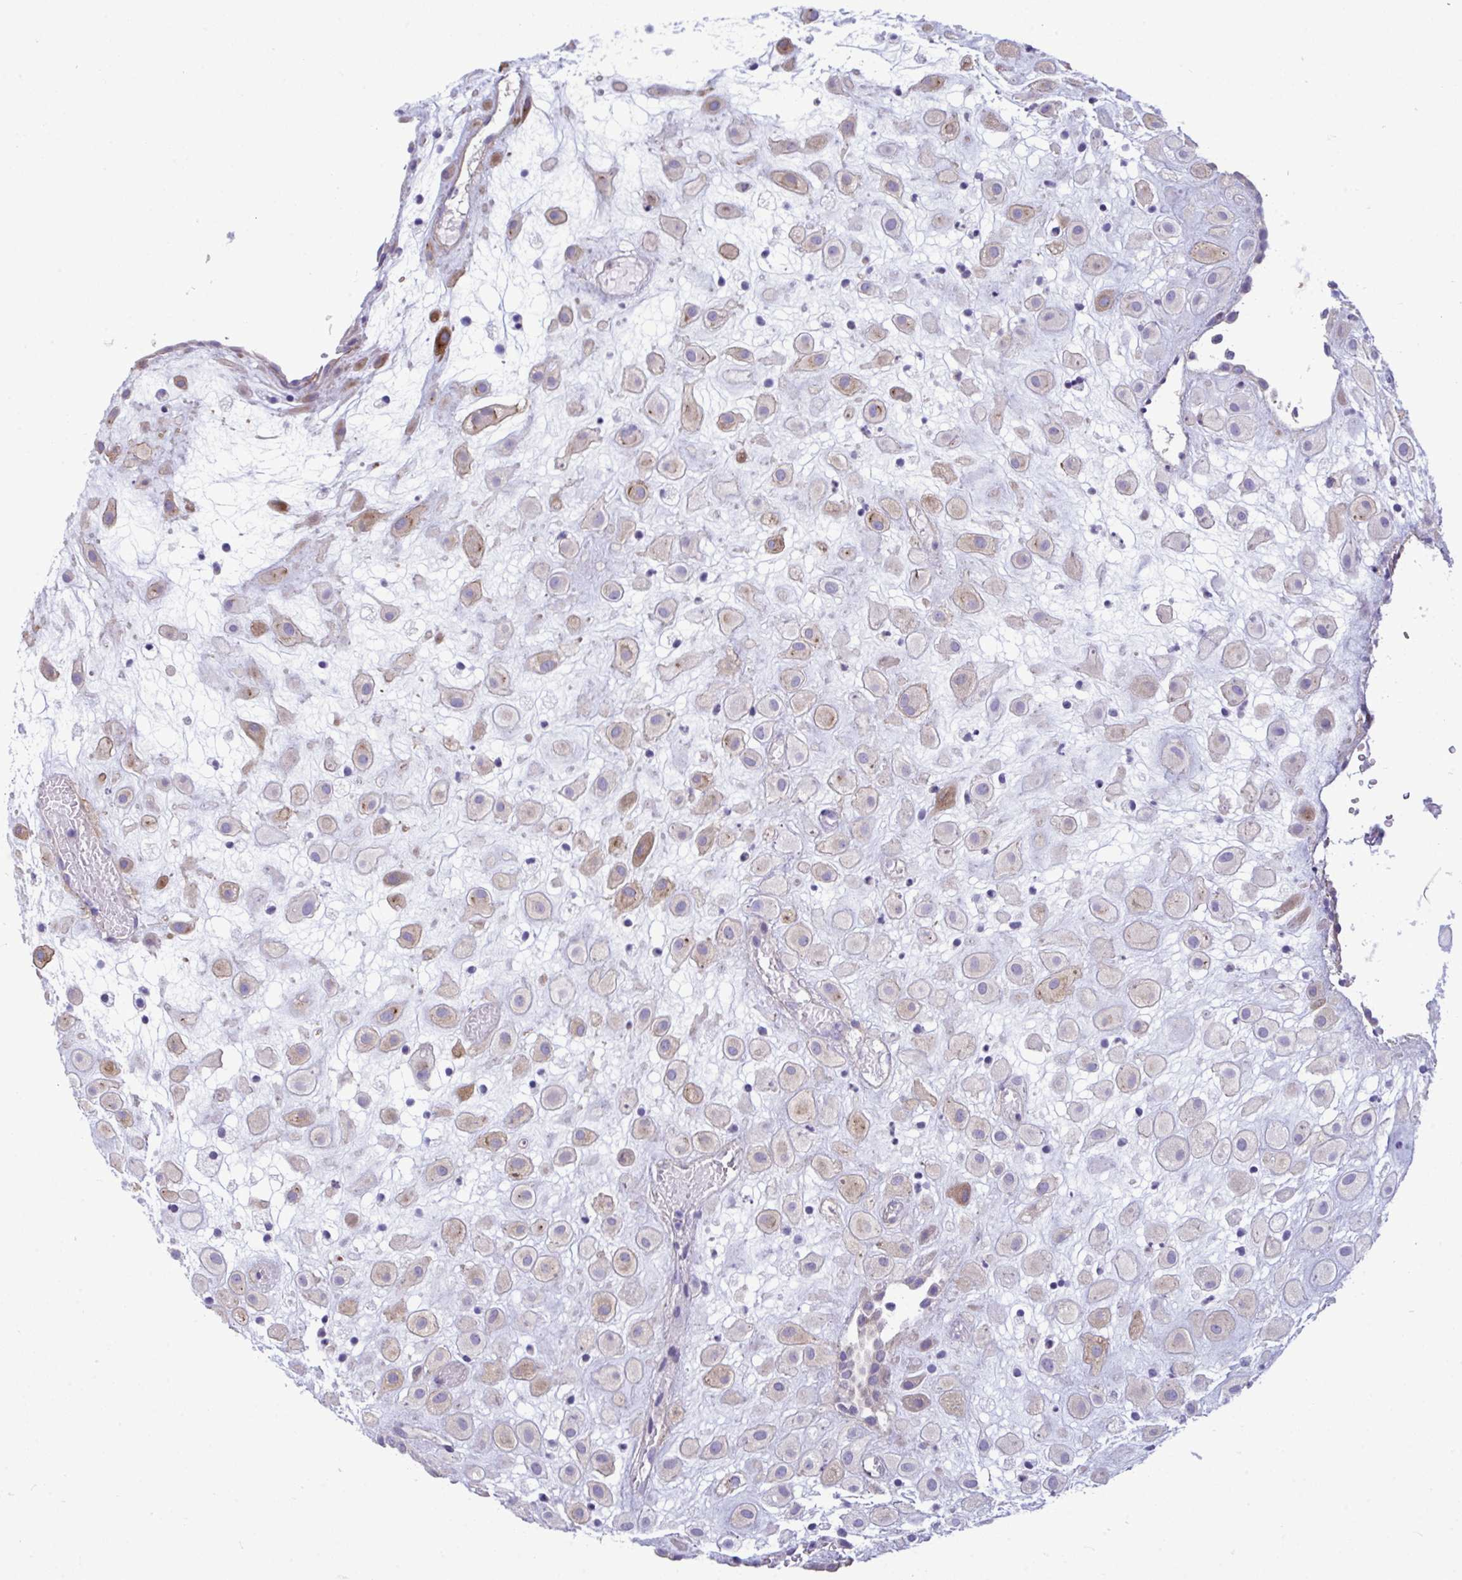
{"staining": {"intensity": "weak", "quantity": "25%-75%", "location": "cytoplasmic/membranous"}, "tissue": "placenta", "cell_type": "Decidual cells", "image_type": "normal", "snomed": [{"axis": "morphology", "description": "Normal tissue, NOS"}, {"axis": "topography", "description": "Placenta"}], "caption": "A low amount of weak cytoplasmic/membranous expression is identified in approximately 25%-75% of decidual cells in normal placenta.", "gene": "MYH10", "patient": {"sex": "female", "age": 24}}